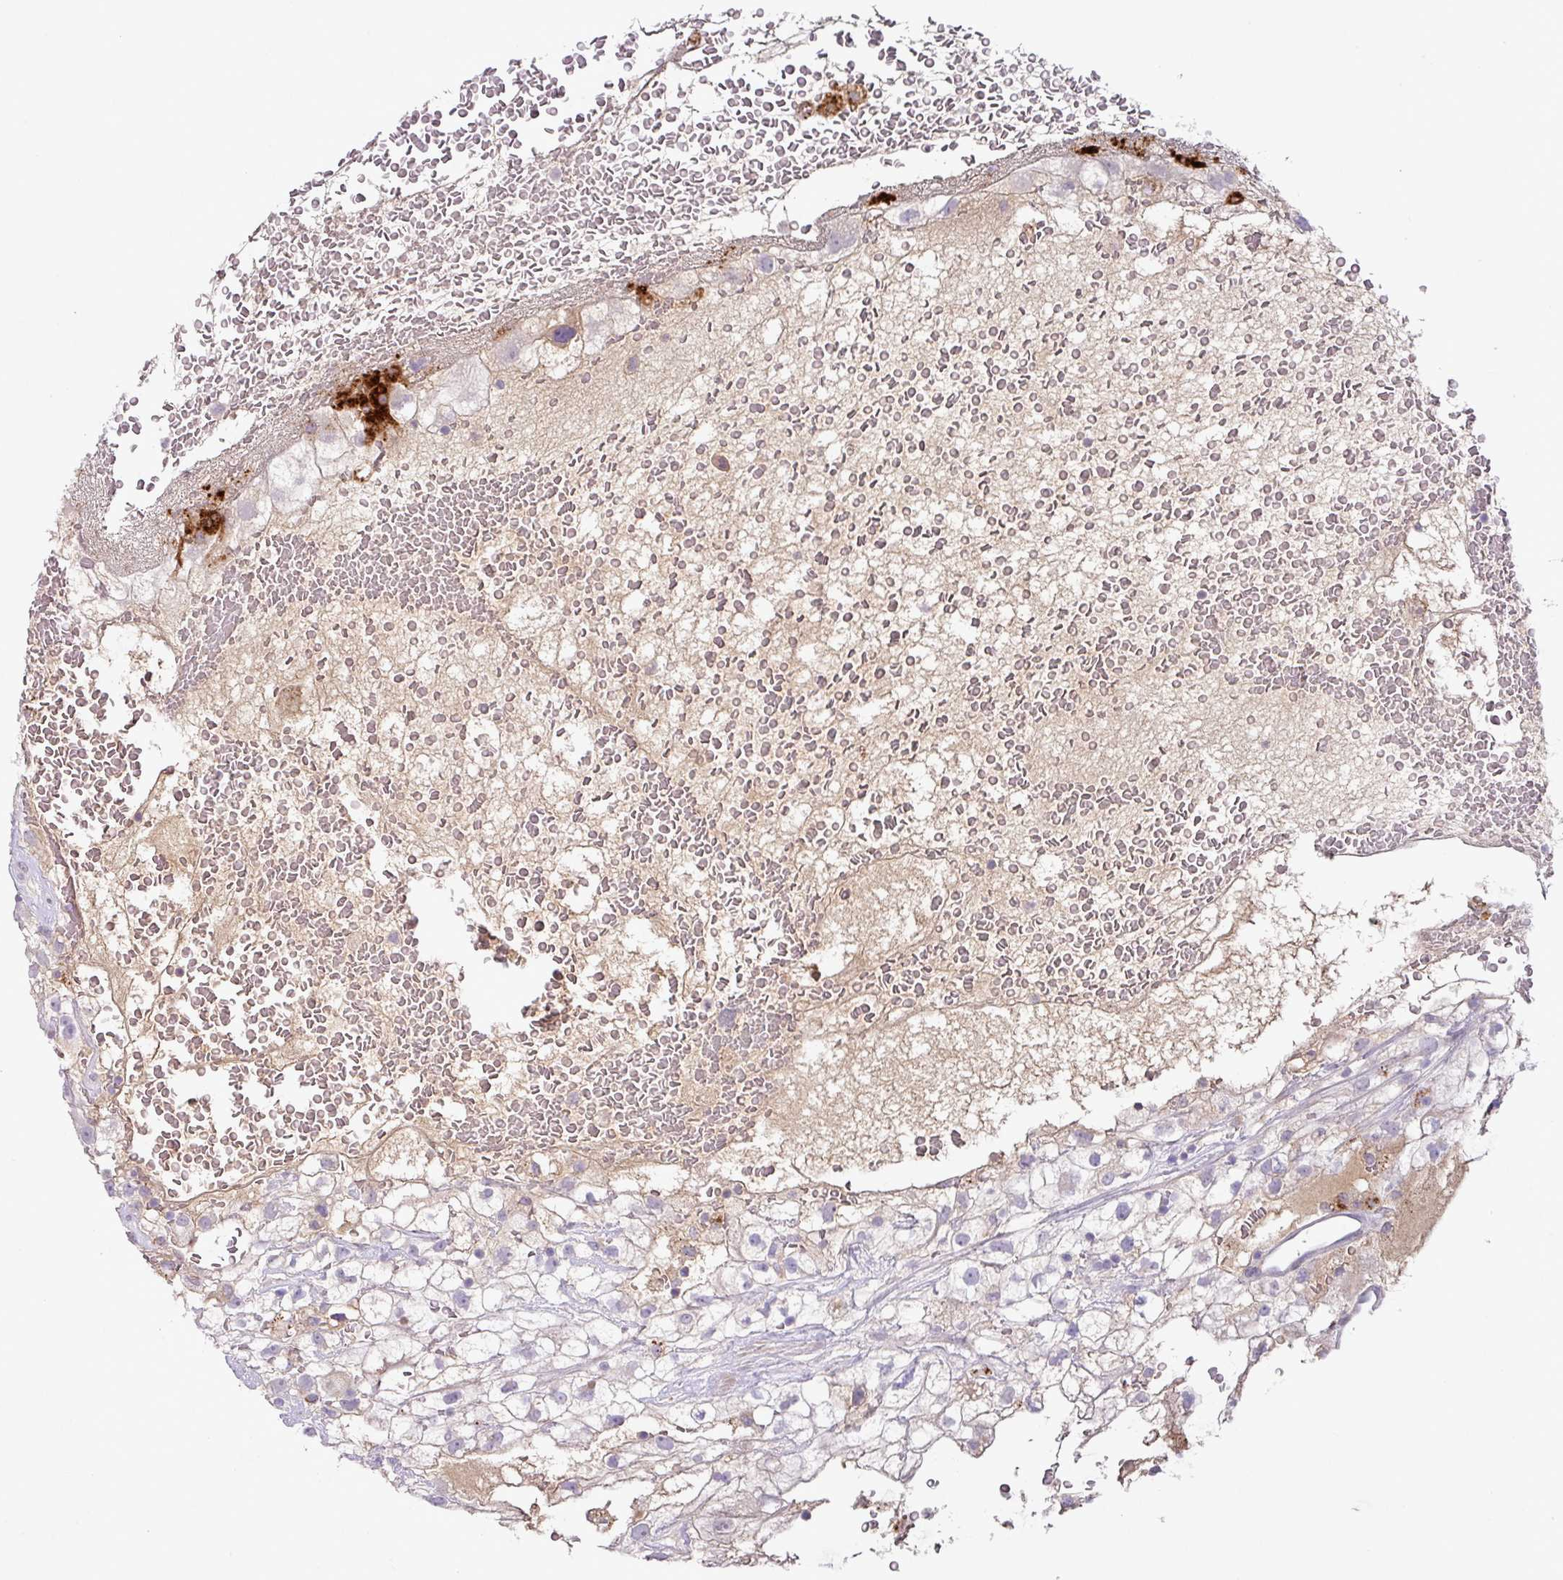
{"staining": {"intensity": "negative", "quantity": "none", "location": "none"}, "tissue": "renal cancer", "cell_type": "Tumor cells", "image_type": "cancer", "snomed": [{"axis": "morphology", "description": "Adenocarcinoma, NOS"}, {"axis": "topography", "description": "Kidney"}], "caption": "The histopathology image exhibits no staining of tumor cells in renal cancer (adenocarcinoma).", "gene": "PLEKHH3", "patient": {"sex": "male", "age": 59}}